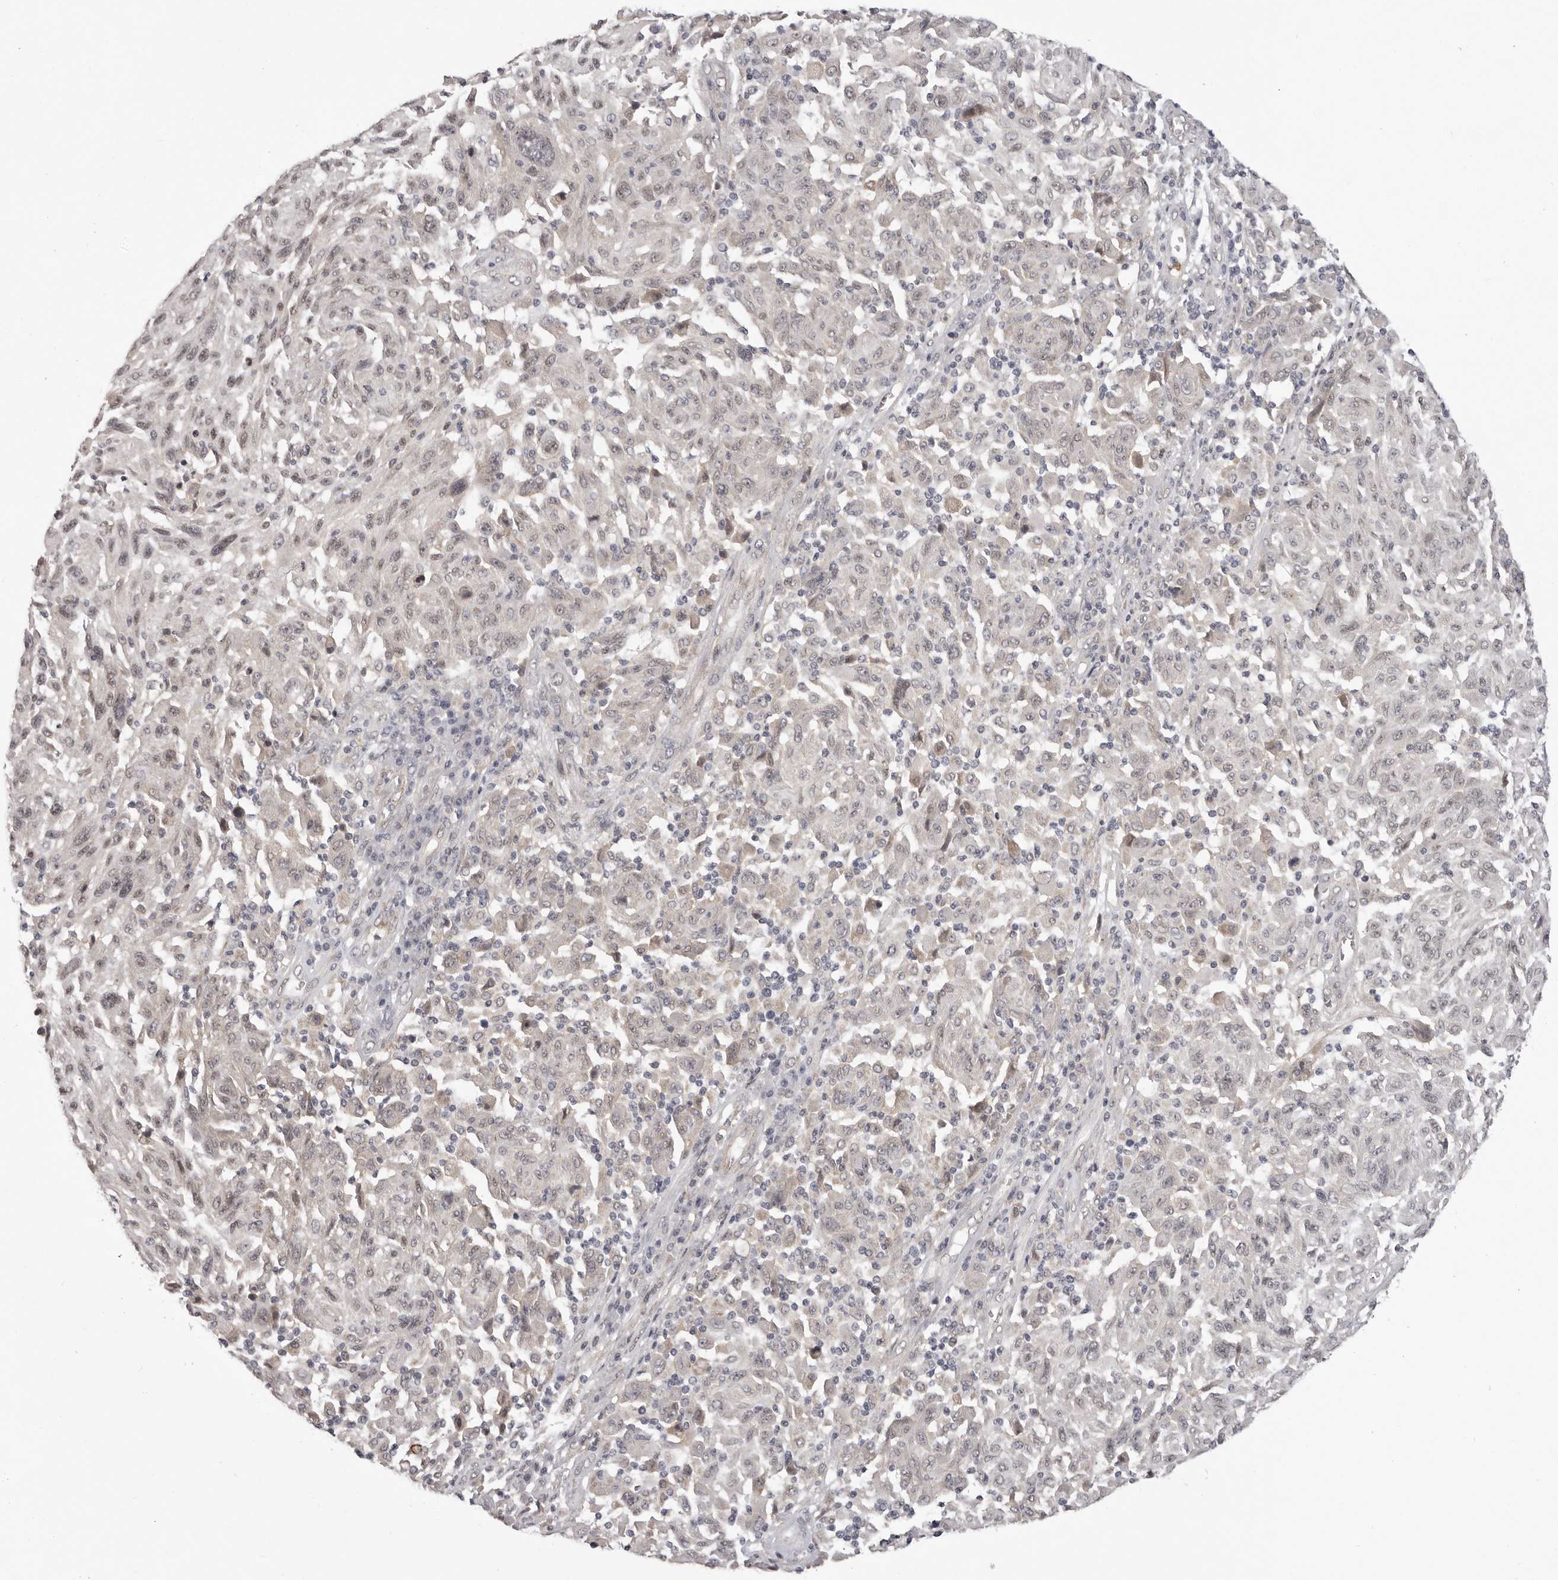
{"staining": {"intensity": "negative", "quantity": "none", "location": "none"}, "tissue": "melanoma", "cell_type": "Tumor cells", "image_type": "cancer", "snomed": [{"axis": "morphology", "description": "Malignant melanoma, NOS"}, {"axis": "topography", "description": "Skin"}], "caption": "Tumor cells are negative for protein expression in human melanoma.", "gene": "RNF2", "patient": {"sex": "male", "age": 53}}